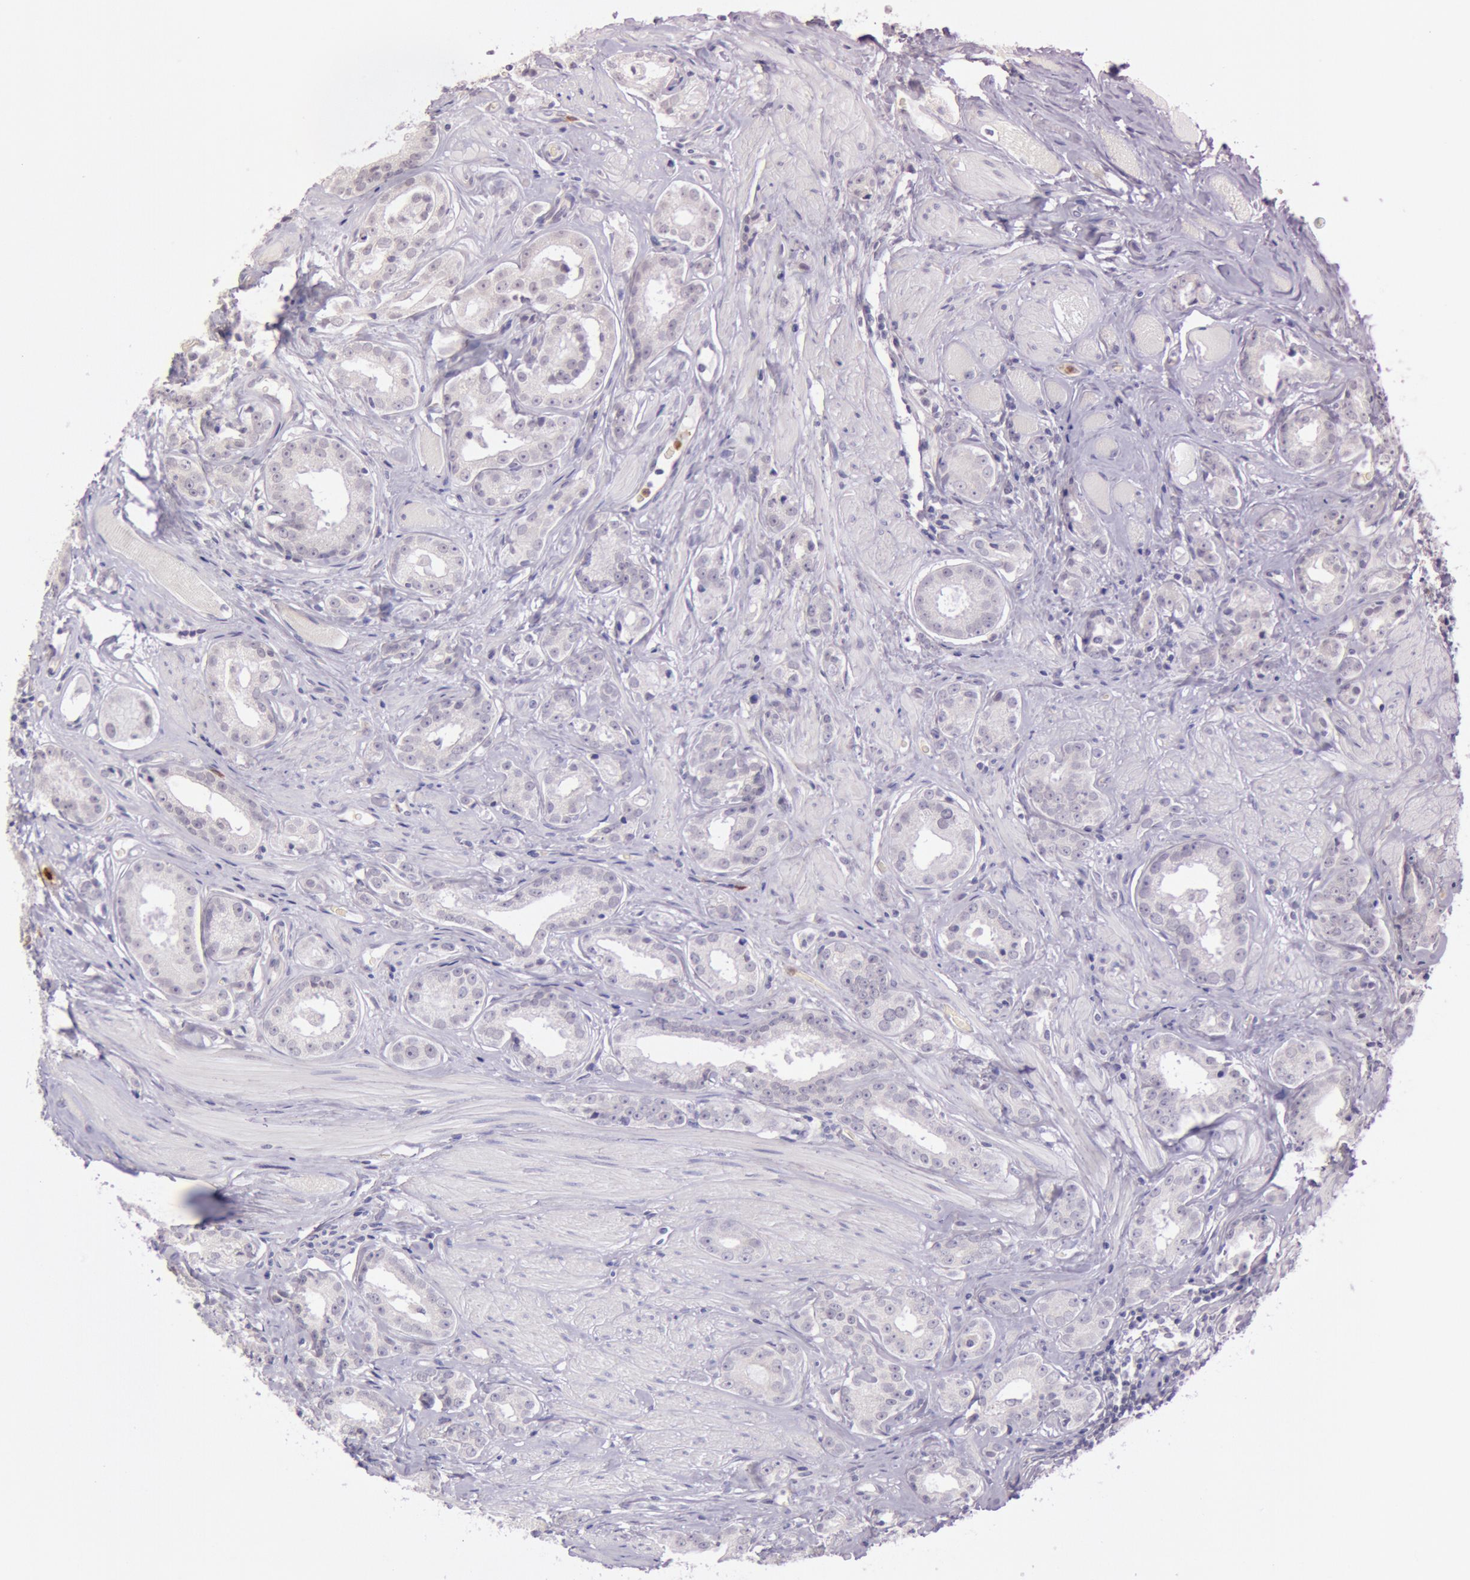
{"staining": {"intensity": "negative", "quantity": "none", "location": "none"}, "tissue": "prostate cancer", "cell_type": "Tumor cells", "image_type": "cancer", "snomed": [{"axis": "morphology", "description": "Adenocarcinoma, Medium grade"}, {"axis": "topography", "description": "Prostate"}], "caption": "This is an immunohistochemistry (IHC) histopathology image of prostate adenocarcinoma (medium-grade). There is no expression in tumor cells.", "gene": "KDM6A", "patient": {"sex": "male", "age": 53}}